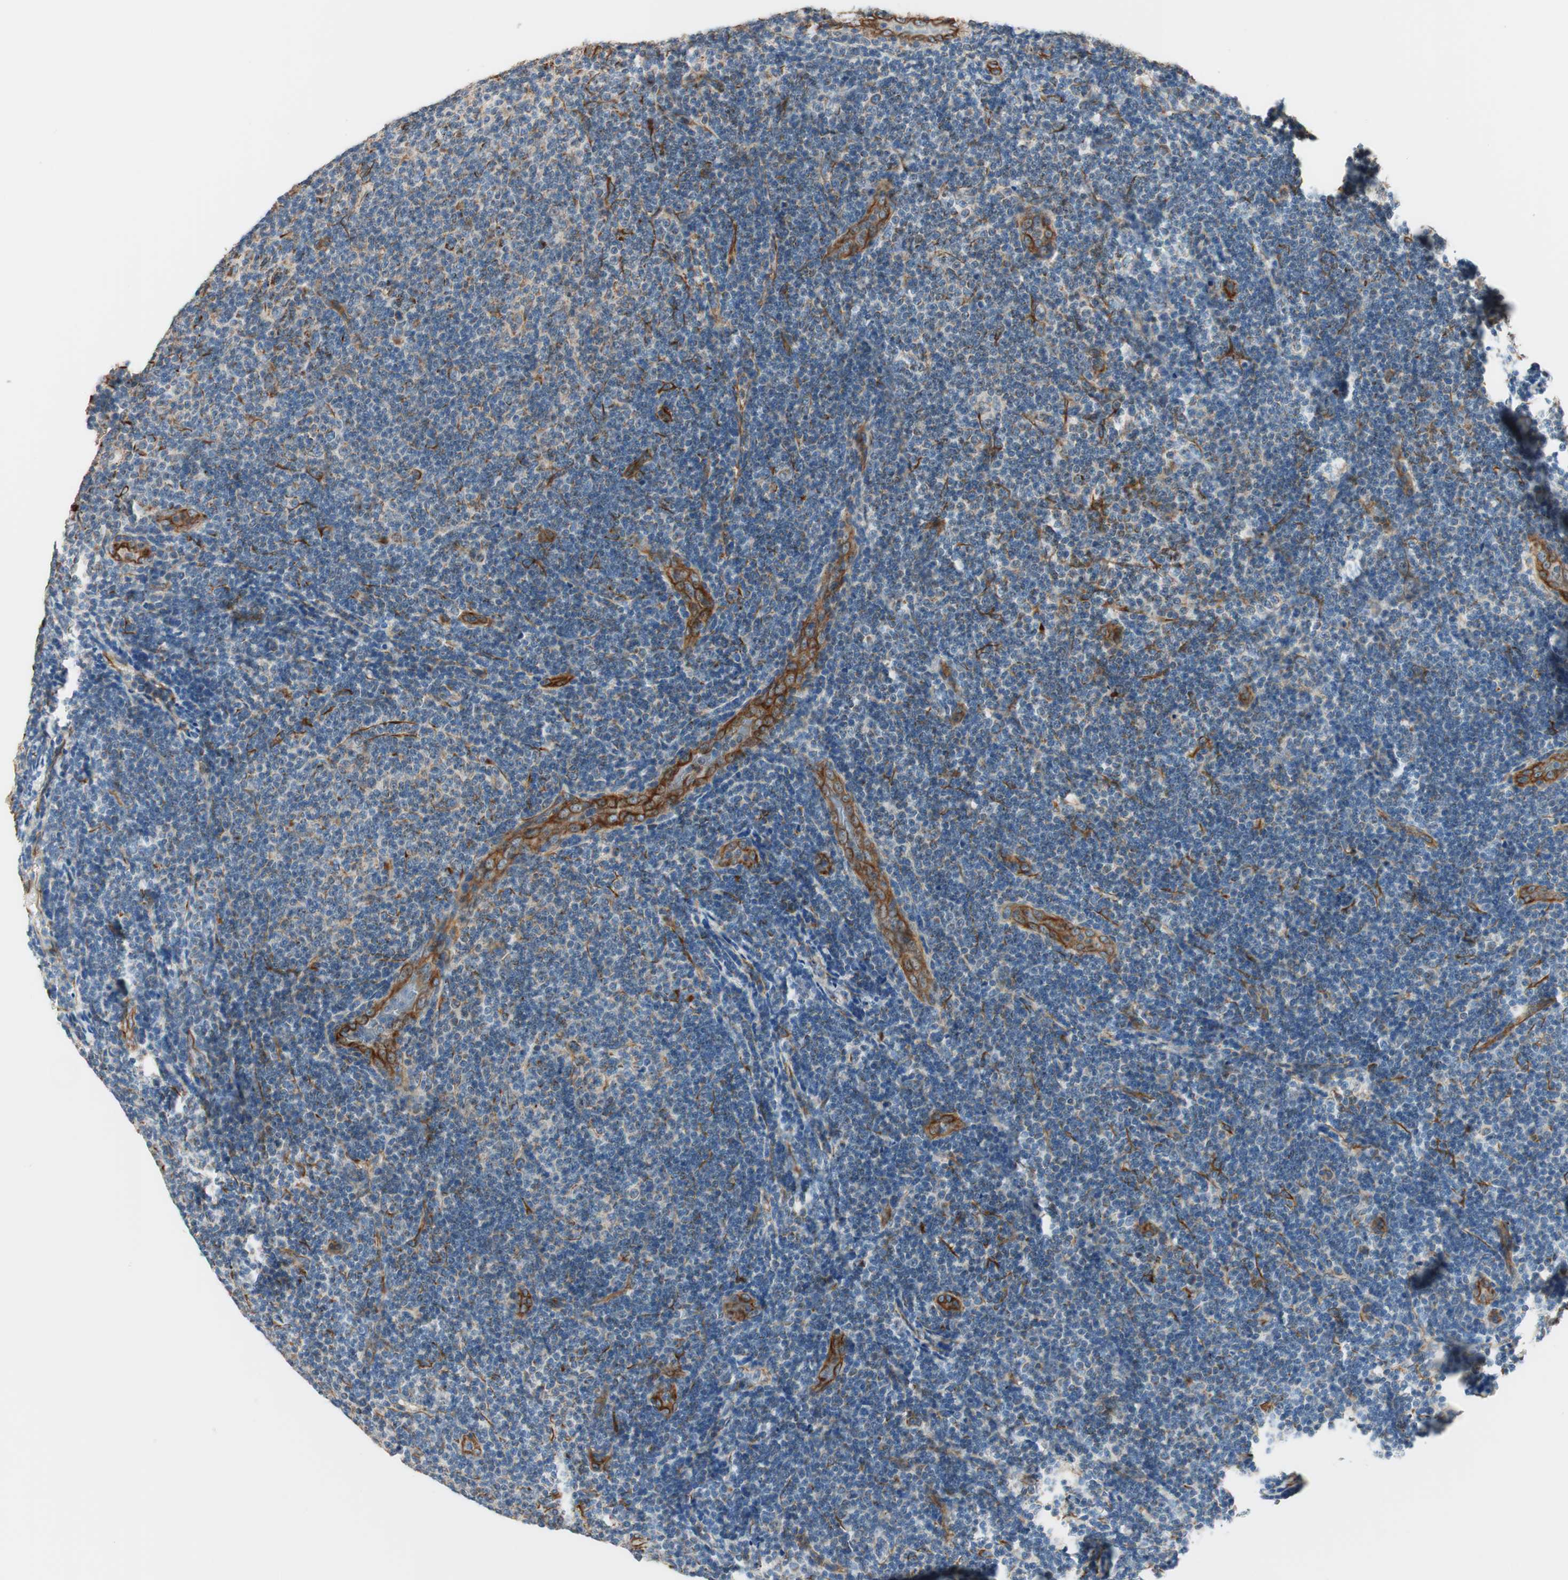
{"staining": {"intensity": "weak", "quantity": "<25%", "location": "cytoplasmic/membranous"}, "tissue": "lymphoma", "cell_type": "Tumor cells", "image_type": "cancer", "snomed": [{"axis": "morphology", "description": "Malignant lymphoma, non-Hodgkin's type, Low grade"}, {"axis": "topography", "description": "Lymph node"}], "caption": "A high-resolution micrograph shows IHC staining of lymphoma, which shows no significant staining in tumor cells.", "gene": "SRCIN1", "patient": {"sex": "male", "age": 83}}